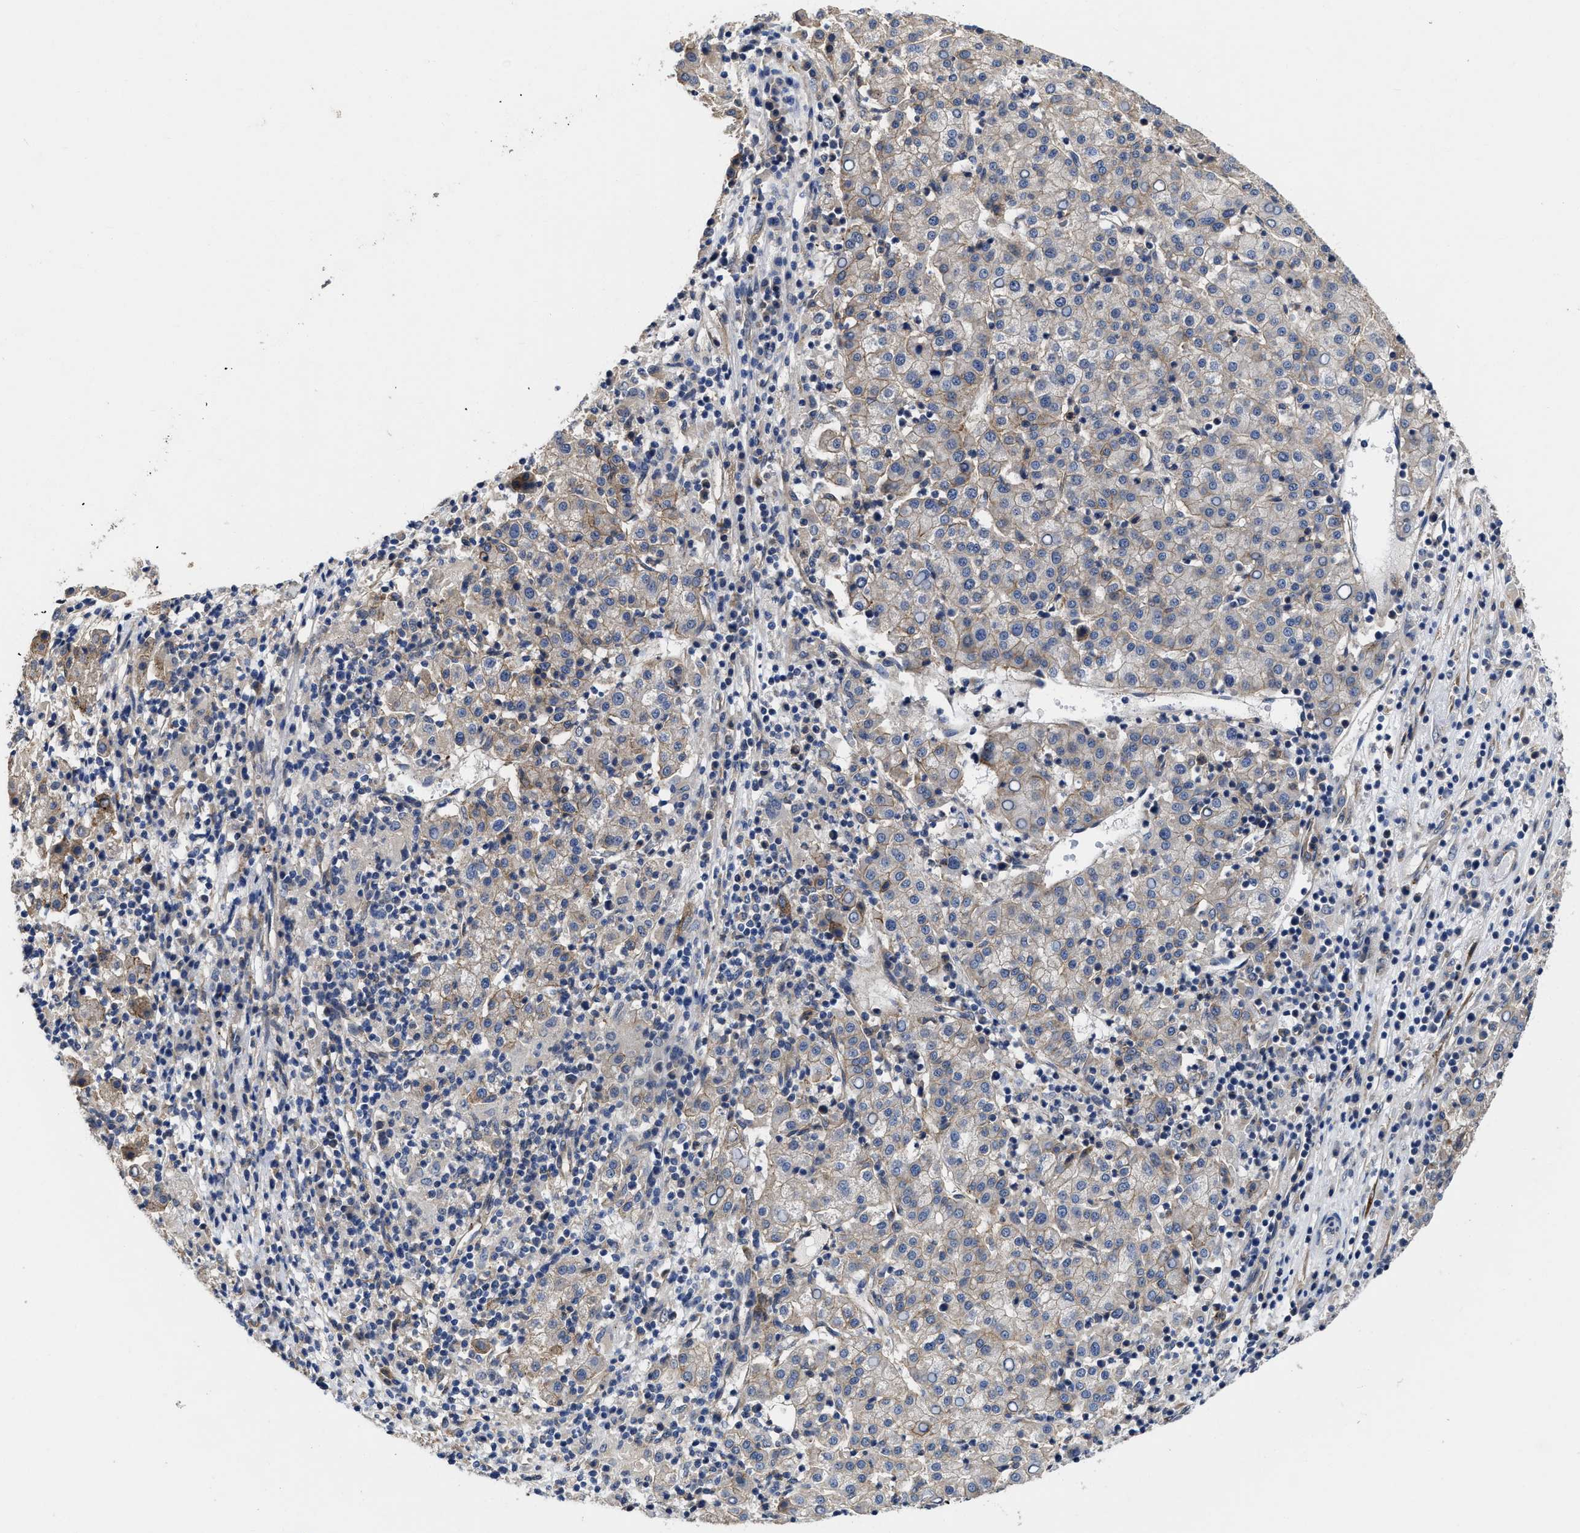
{"staining": {"intensity": "weak", "quantity": "<25%", "location": "cytoplasmic/membranous"}, "tissue": "liver cancer", "cell_type": "Tumor cells", "image_type": "cancer", "snomed": [{"axis": "morphology", "description": "Carcinoma, Hepatocellular, NOS"}, {"axis": "topography", "description": "Liver"}], "caption": "Liver cancer stained for a protein using immunohistochemistry reveals no expression tumor cells.", "gene": "PKD2", "patient": {"sex": "female", "age": 58}}